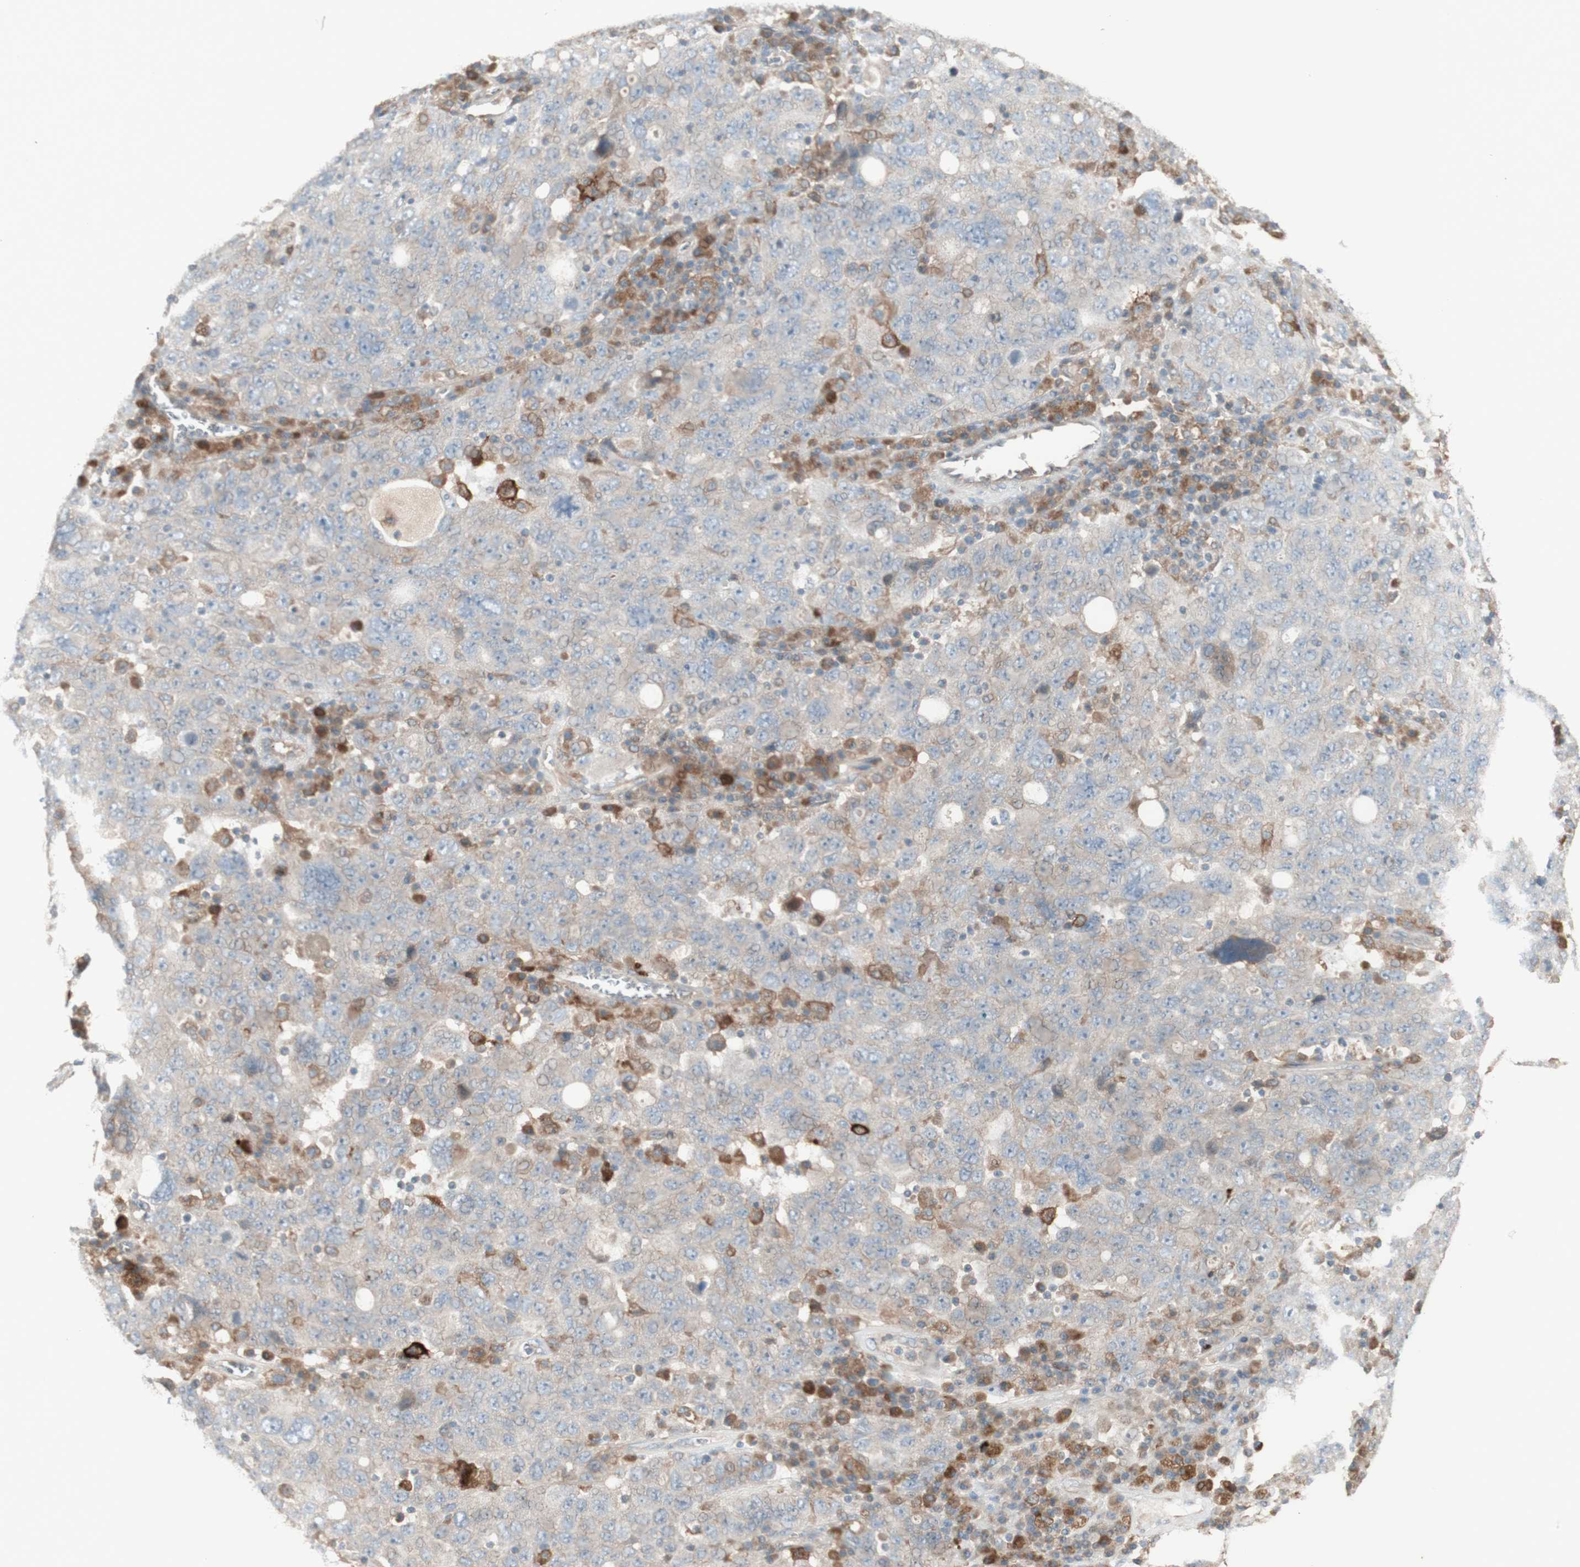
{"staining": {"intensity": "weak", "quantity": "<25%", "location": "cytoplasmic/membranous"}, "tissue": "ovarian cancer", "cell_type": "Tumor cells", "image_type": "cancer", "snomed": [{"axis": "morphology", "description": "Carcinoma, endometroid"}, {"axis": "topography", "description": "Ovary"}], "caption": "Immunohistochemical staining of human endometroid carcinoma (ovarian) displays no significant positivity in tumor cells. (Stains: DAB IHC with hematoxylin counter stain, Microscopy: brightfield microscopy at high magnification).", "gene": "PTGER4", "patient": {"sex": "female", "age": 62}}